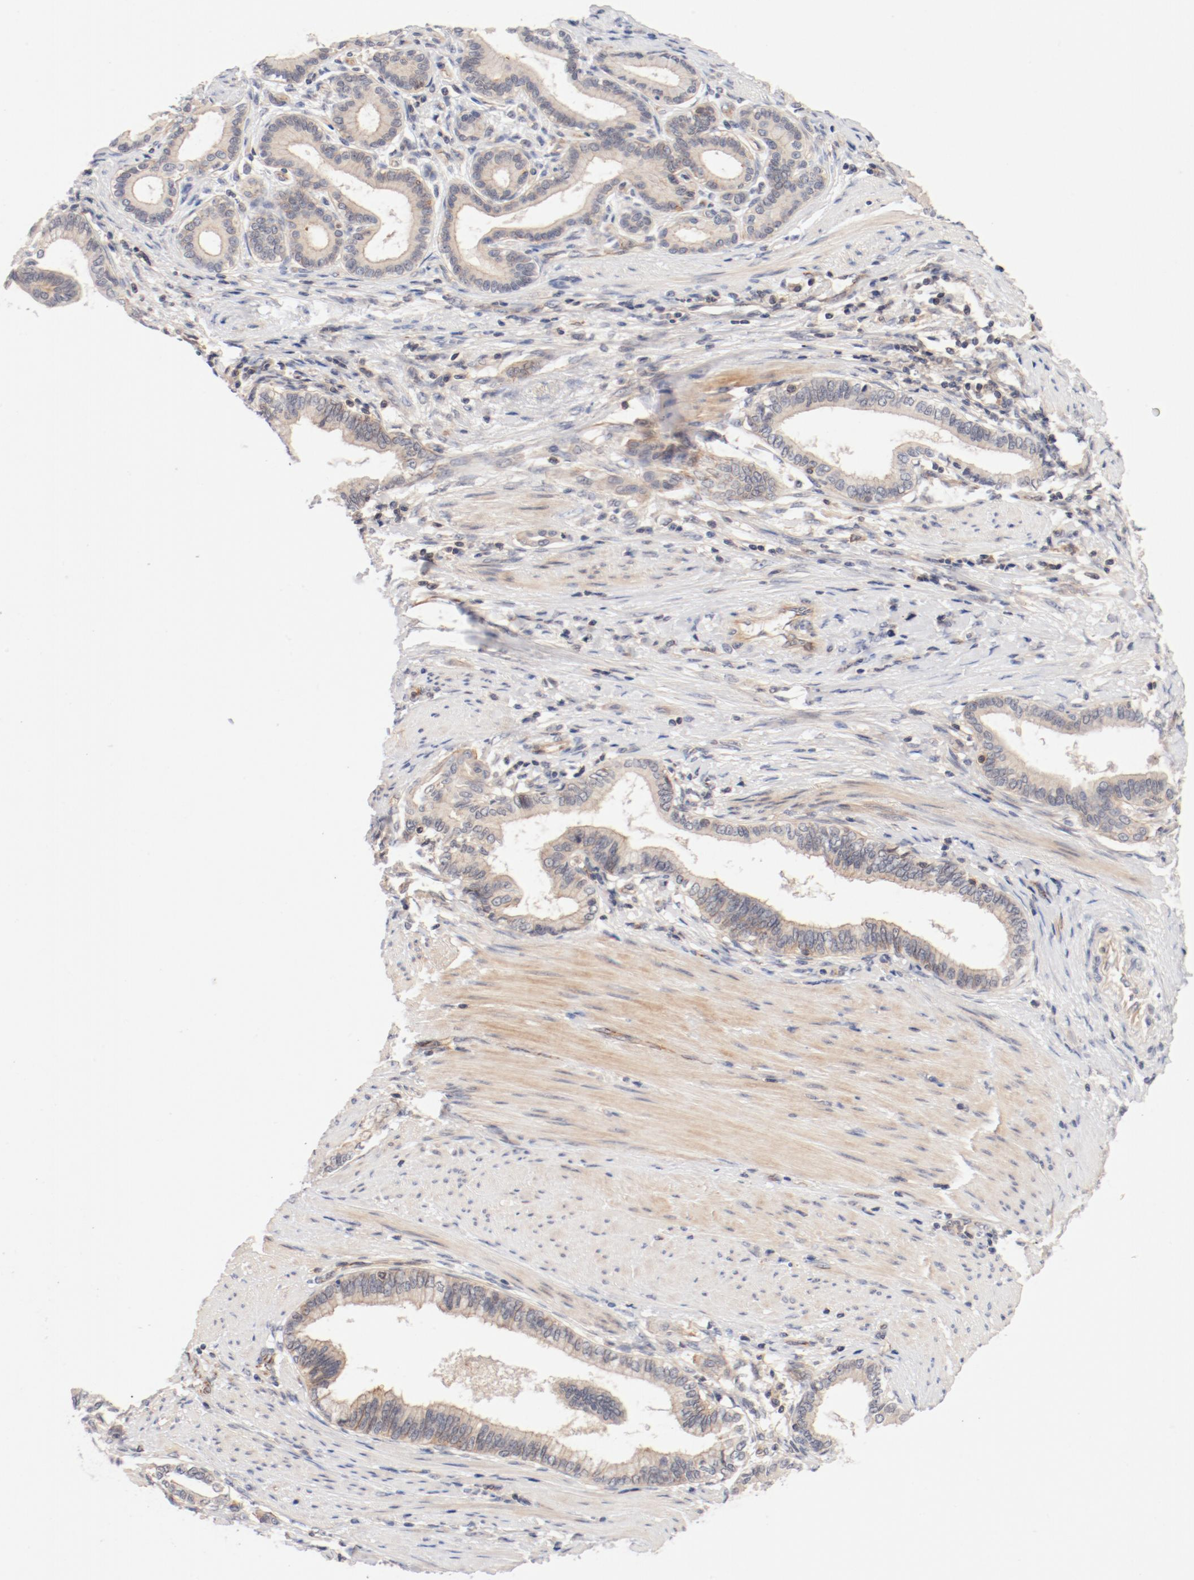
{"staining": {"intensity": "weak", "quantity": "25%-75%", "location": "cytoplasmic/membranous"}, "tissue": "pancreatic cancer", "cell_type": "Tumor cells", "image_type": "cancer", "snomed": [{"axis": "morphology", "description": "Adenocarcinoma, NOS"}, {"axis": "topography", "description": "Pancreas"}], "caption": "The immunohistochemical stain labels weak cytoplasmic/membranous staining in tumor cells of adenocarcinoma (pancreatic) tissue. (IHC, brightfield microscopy, high magnification).", "gene": "ZNF267", "patient": {"sex": "female", "age": 64}}